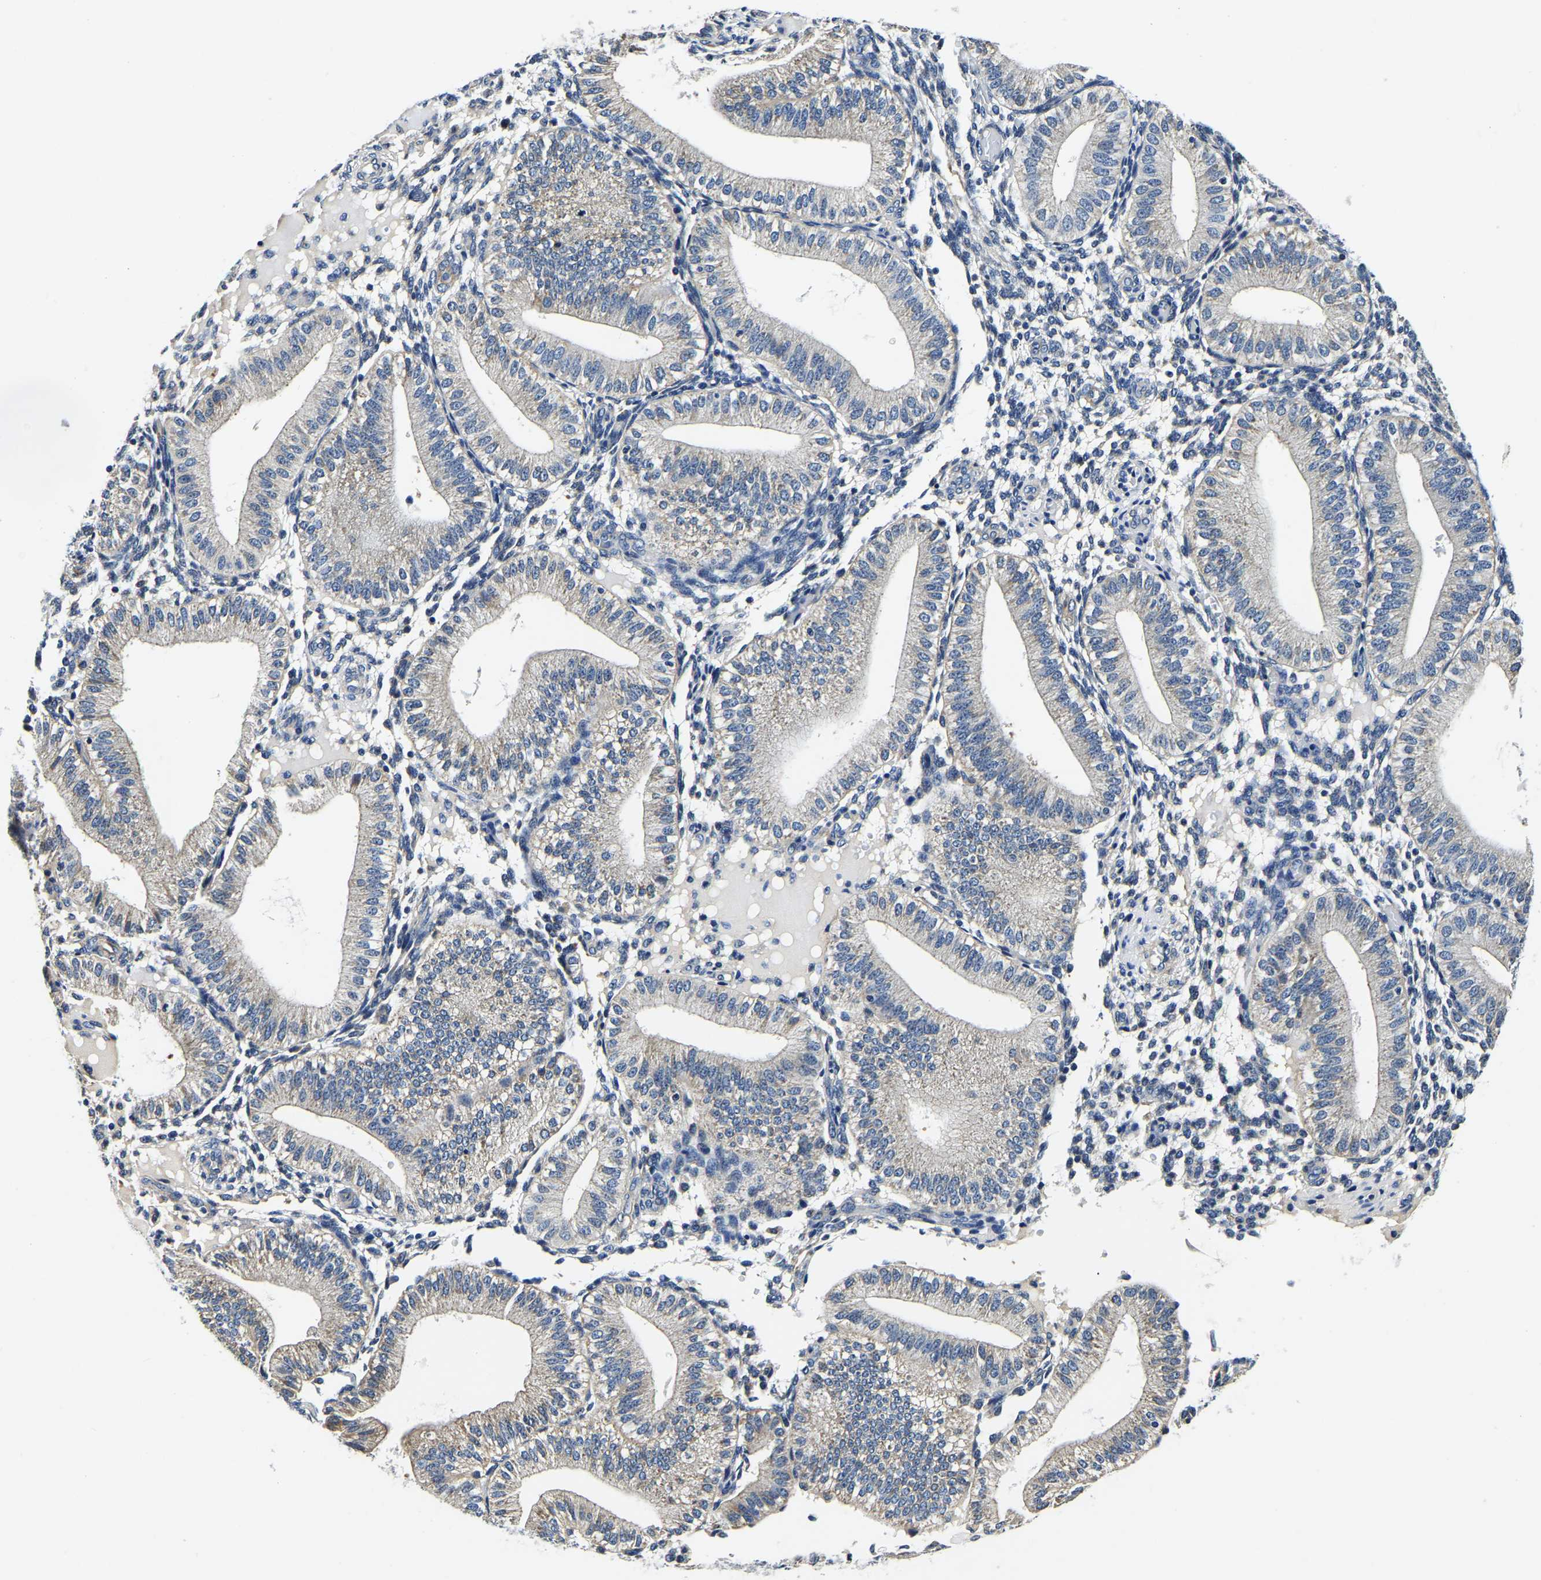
{"staining": {"intensity": "negative", "quantity": "none", "location": "none"}, "tissue": "endometrium", "cell_type": "Cells in endometrial stroma", "image_type": "normal", "snomed": [{"axis": "morphology", "description": "Normal tissue, NOS"}, {"axis": "topography", "description": "Endometrium"}], "caption": "Immunohistochemistry photomicrograph of normal endometrium: endometrium stained with DAB (3,3'-diaminobenzidine) exhibits no significant protein positivity in cells in endometrial stroma.", "gene": "KCTD17", "patient": {"sex": "female", "age": 39}}